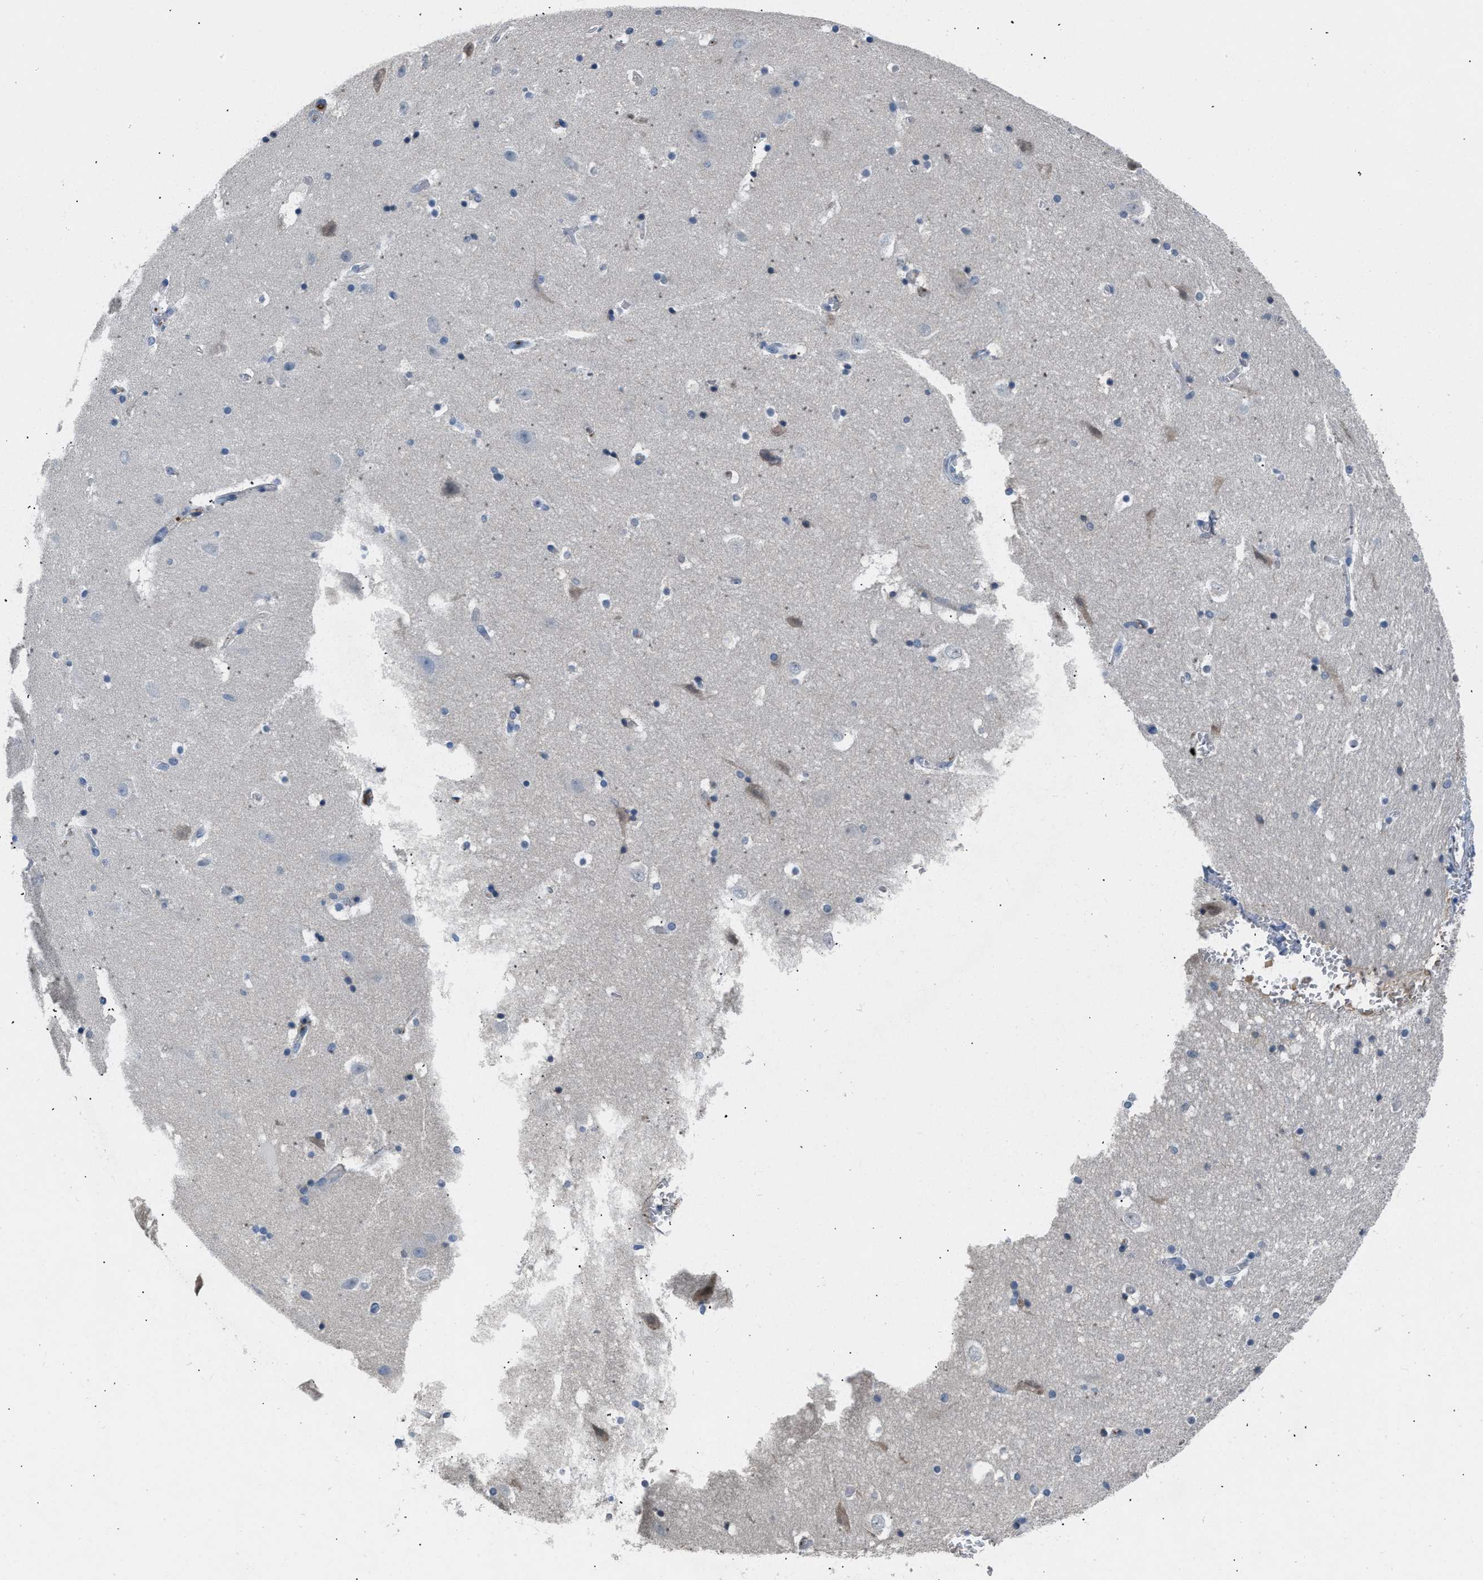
{"staining": {"intensity": "negative", "quantity": "none", "location": "none"}, "tissue": "hippocampus", "cell_type": "Glial cells", "image_type": "normal", "snomed": [{"axis": "morphology", "description": "Normal tissue, NOS"}, {"axis": "topography", "description": "Hippocampus"}], "caption": "IHC of normal human hippocampus demonstrates no expression in glial cells. (DAB immunohistochemistry visualized using brightfield microscopy, high magnification).", "gene": "STC1", "patient": {"sex": "male", "age": 45}}